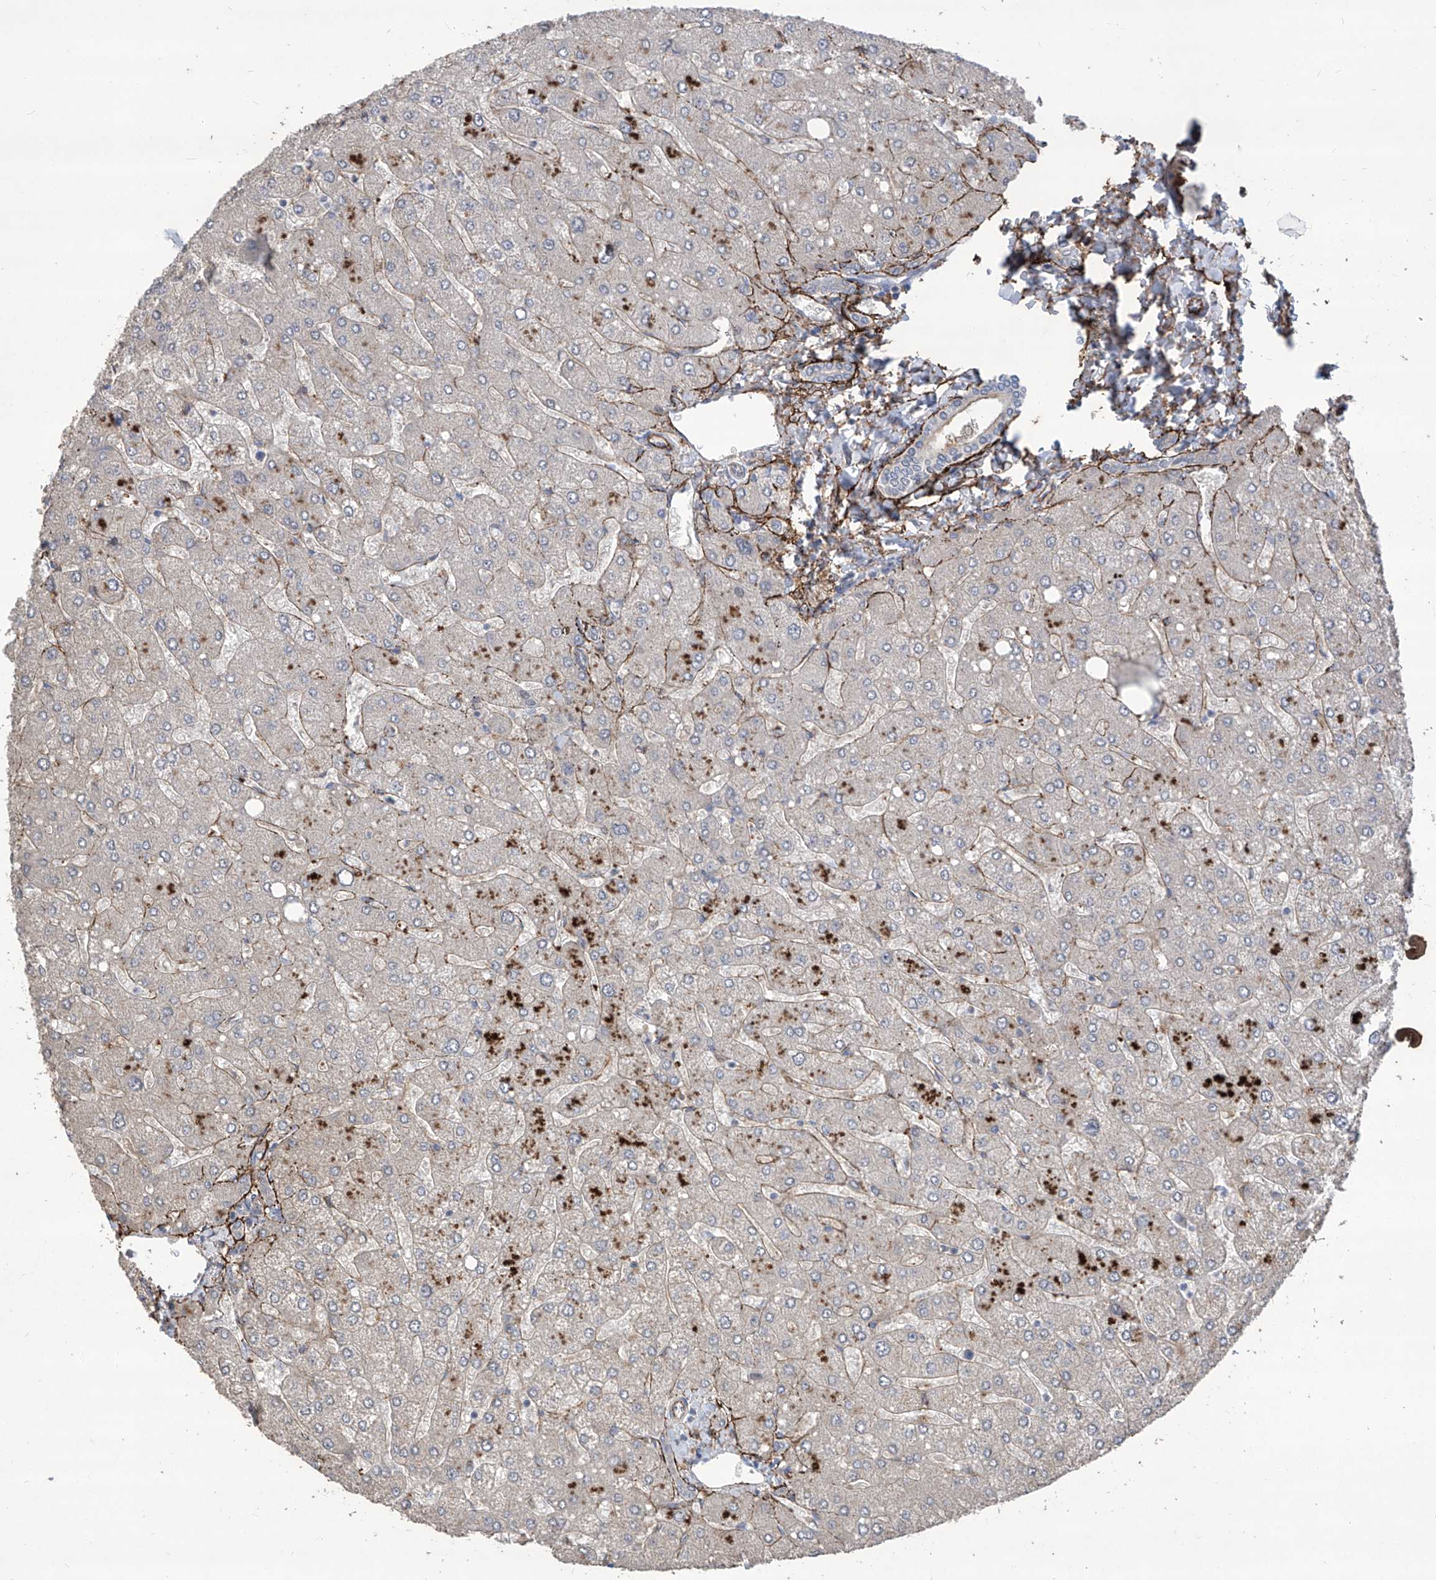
{"staining": {"intensity": "negative", "quantity": "none", "location": "none"}, "tissue": "liver", "cell_type": "Cholangiocytes", "image_type": "normal", "snomed": [{"axis": "morphology", "description": "Normal tissue, NOS"}, {"axis": "topography", "description": "Liver"}], "caption": "Immunohistochemical staining of benign human liver exhibits no significant staining in cholangiocytes.", "gene": "TXNIP", "patient": {"sex": "male", "age": 55}}